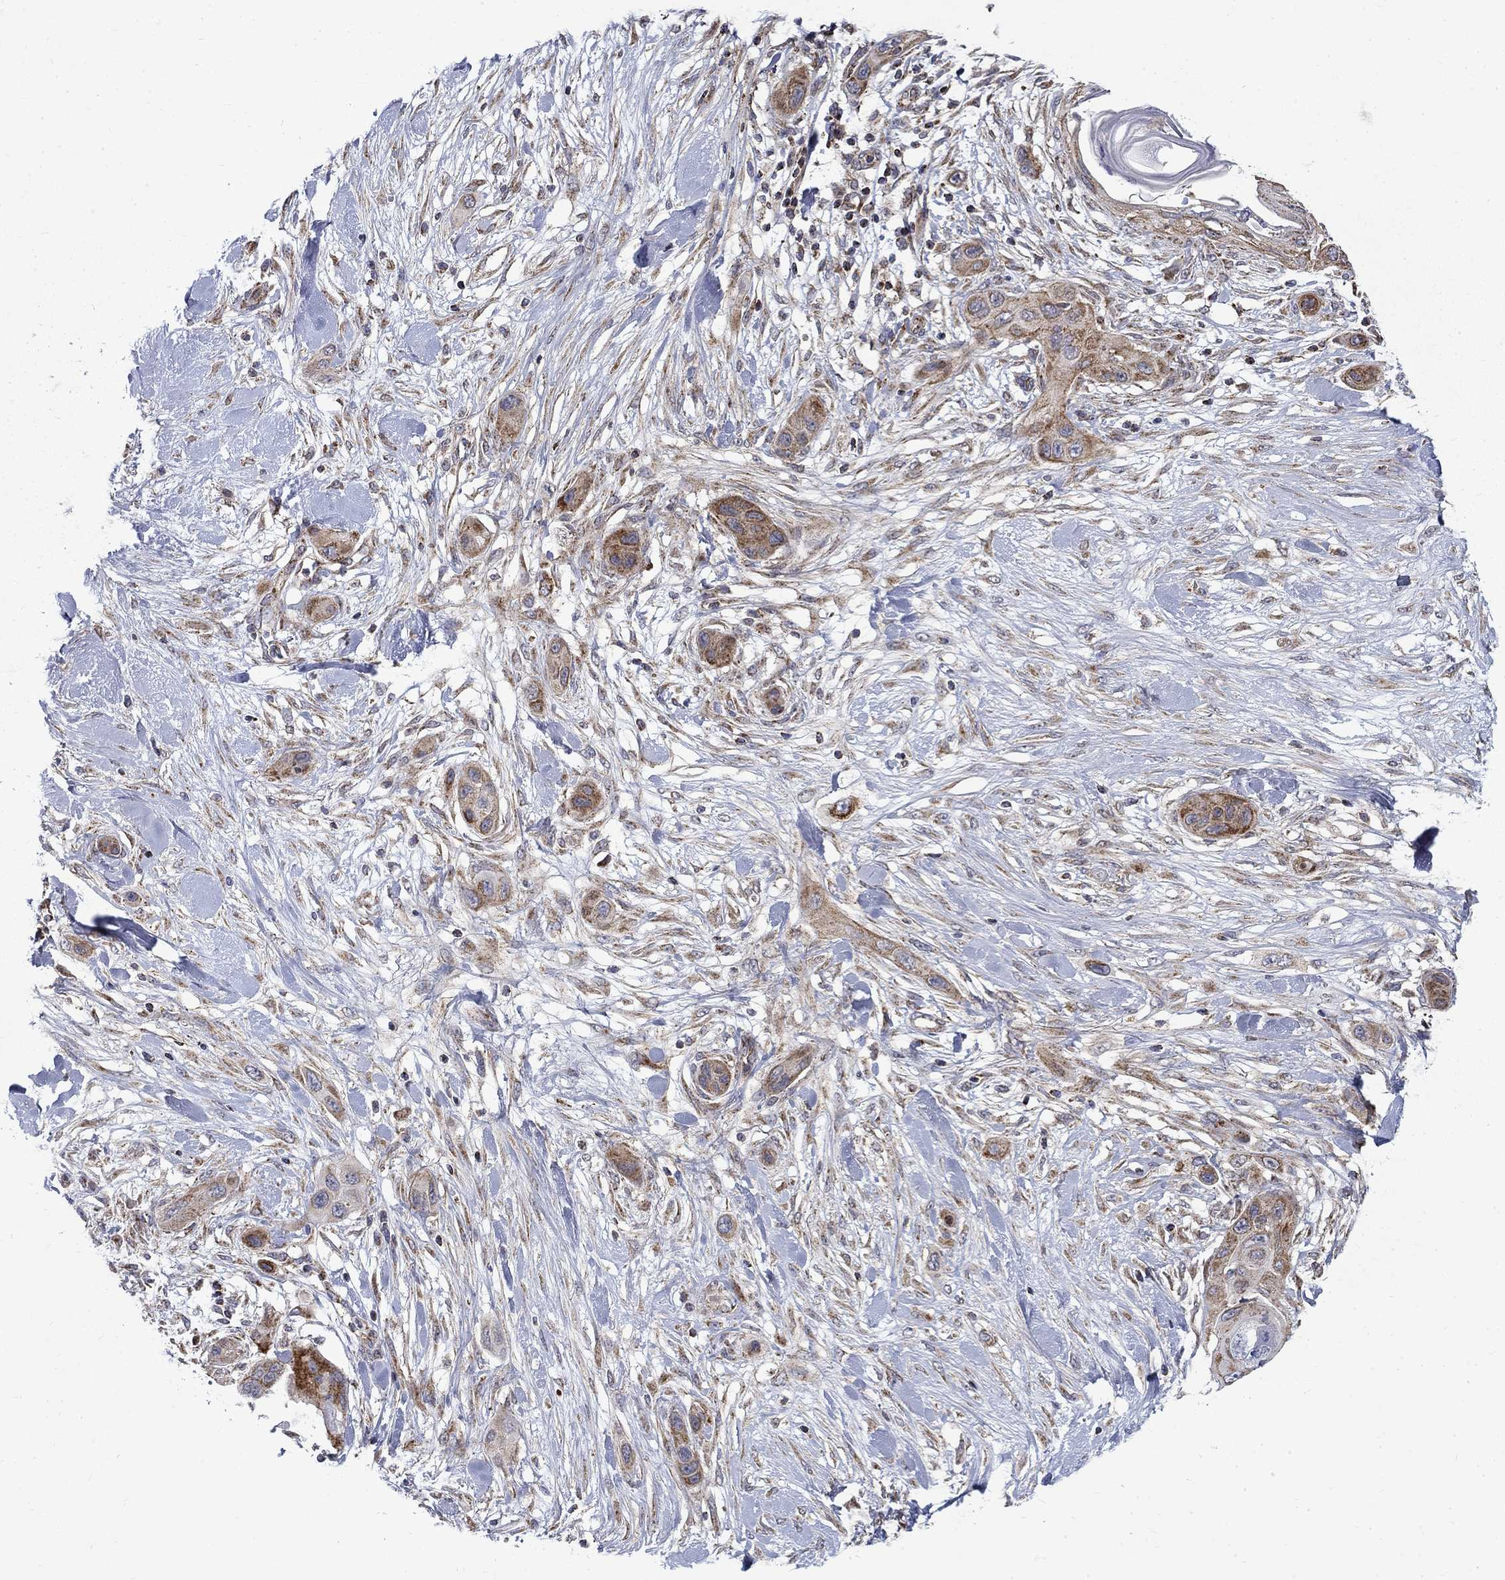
{"staining": {"intensity": "moderate", "quantity": ">75%", "location": "cytoplasmic/membranous"}, "tissue": "skin cancer", "cell_type": "Tumor cells", "image_type": "cancer", "snomed": [{"axis": "morphology", "description": "Squamous cell carcinoma, NOS"}, {"axis": "topography", "description": "Skin"}], "caption": "Skin cancer stained with immunohistochemistry displays moderate cytoplasmic/membranous positivity in approximately >75% of tumor cells.", "gene": "PCBP3", "patient": {"sex": "male", "age": 79}}